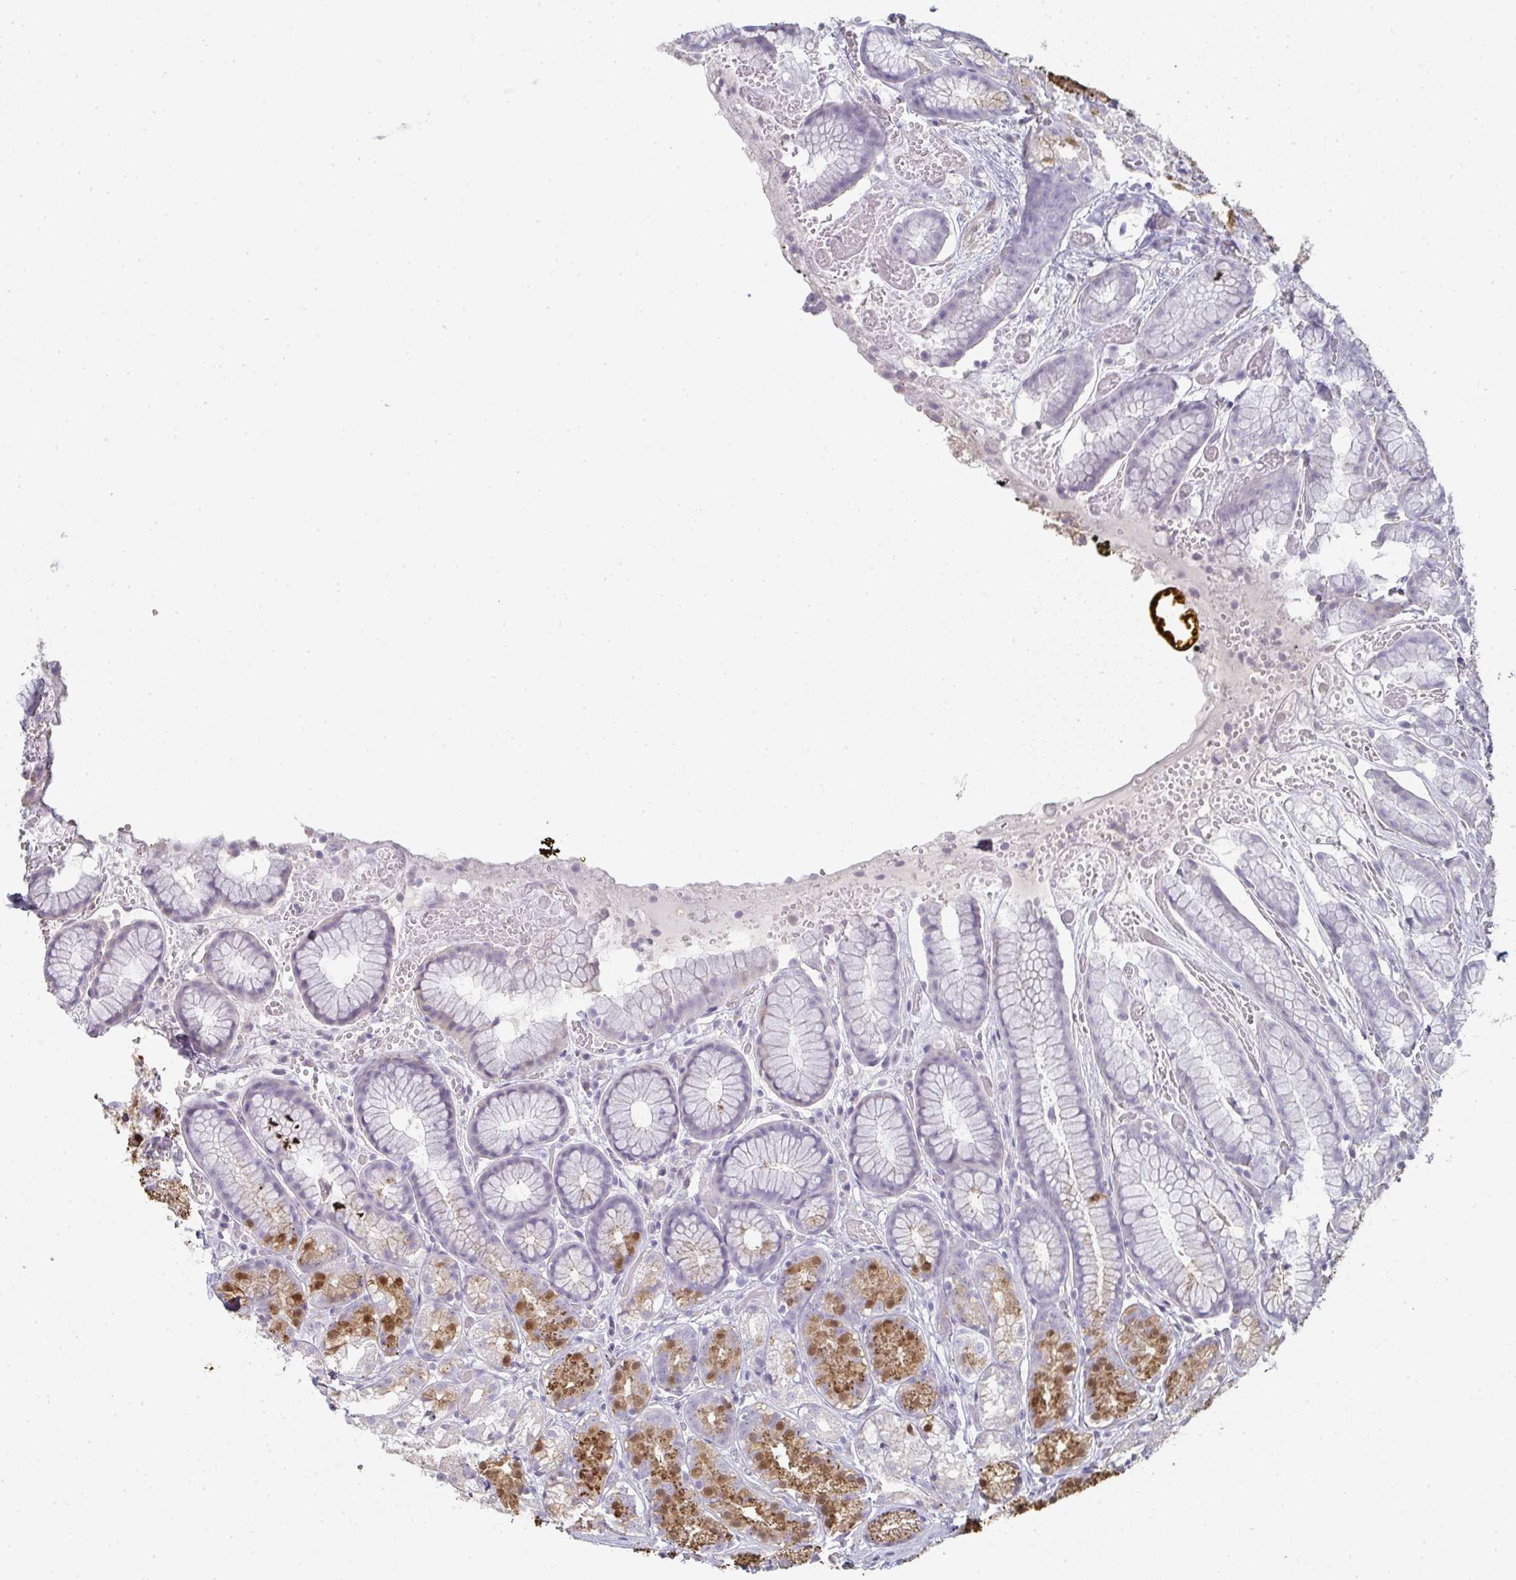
{"staining": {"intensity": "strong", "quantity": "<25%", "location": "cytoplasmic/membranous,nuclear"}, "tissue": "stomach", "cell_type": "Glandular cells", "image_type": "normal", "snomed": [{"axis": "morphology", "description": "Normal tissue, NOS"}, {"axis": "topography", "description": "Smooth muscle"}, {"axis": "topography", "description": "Stomach"}], "caption": "IHC image of normal stomach: stomach stained using immunohistochemistry (IHC) exhibits medium levels of strong protein expression localized specifically in the cytoplasmic/membranous,nuclear of glandular cells, appearing as a cytoplasmic/membranous,nuclear brown color.", "gene": "A1CF", "patient": {"sex": "male", "age": 70}}